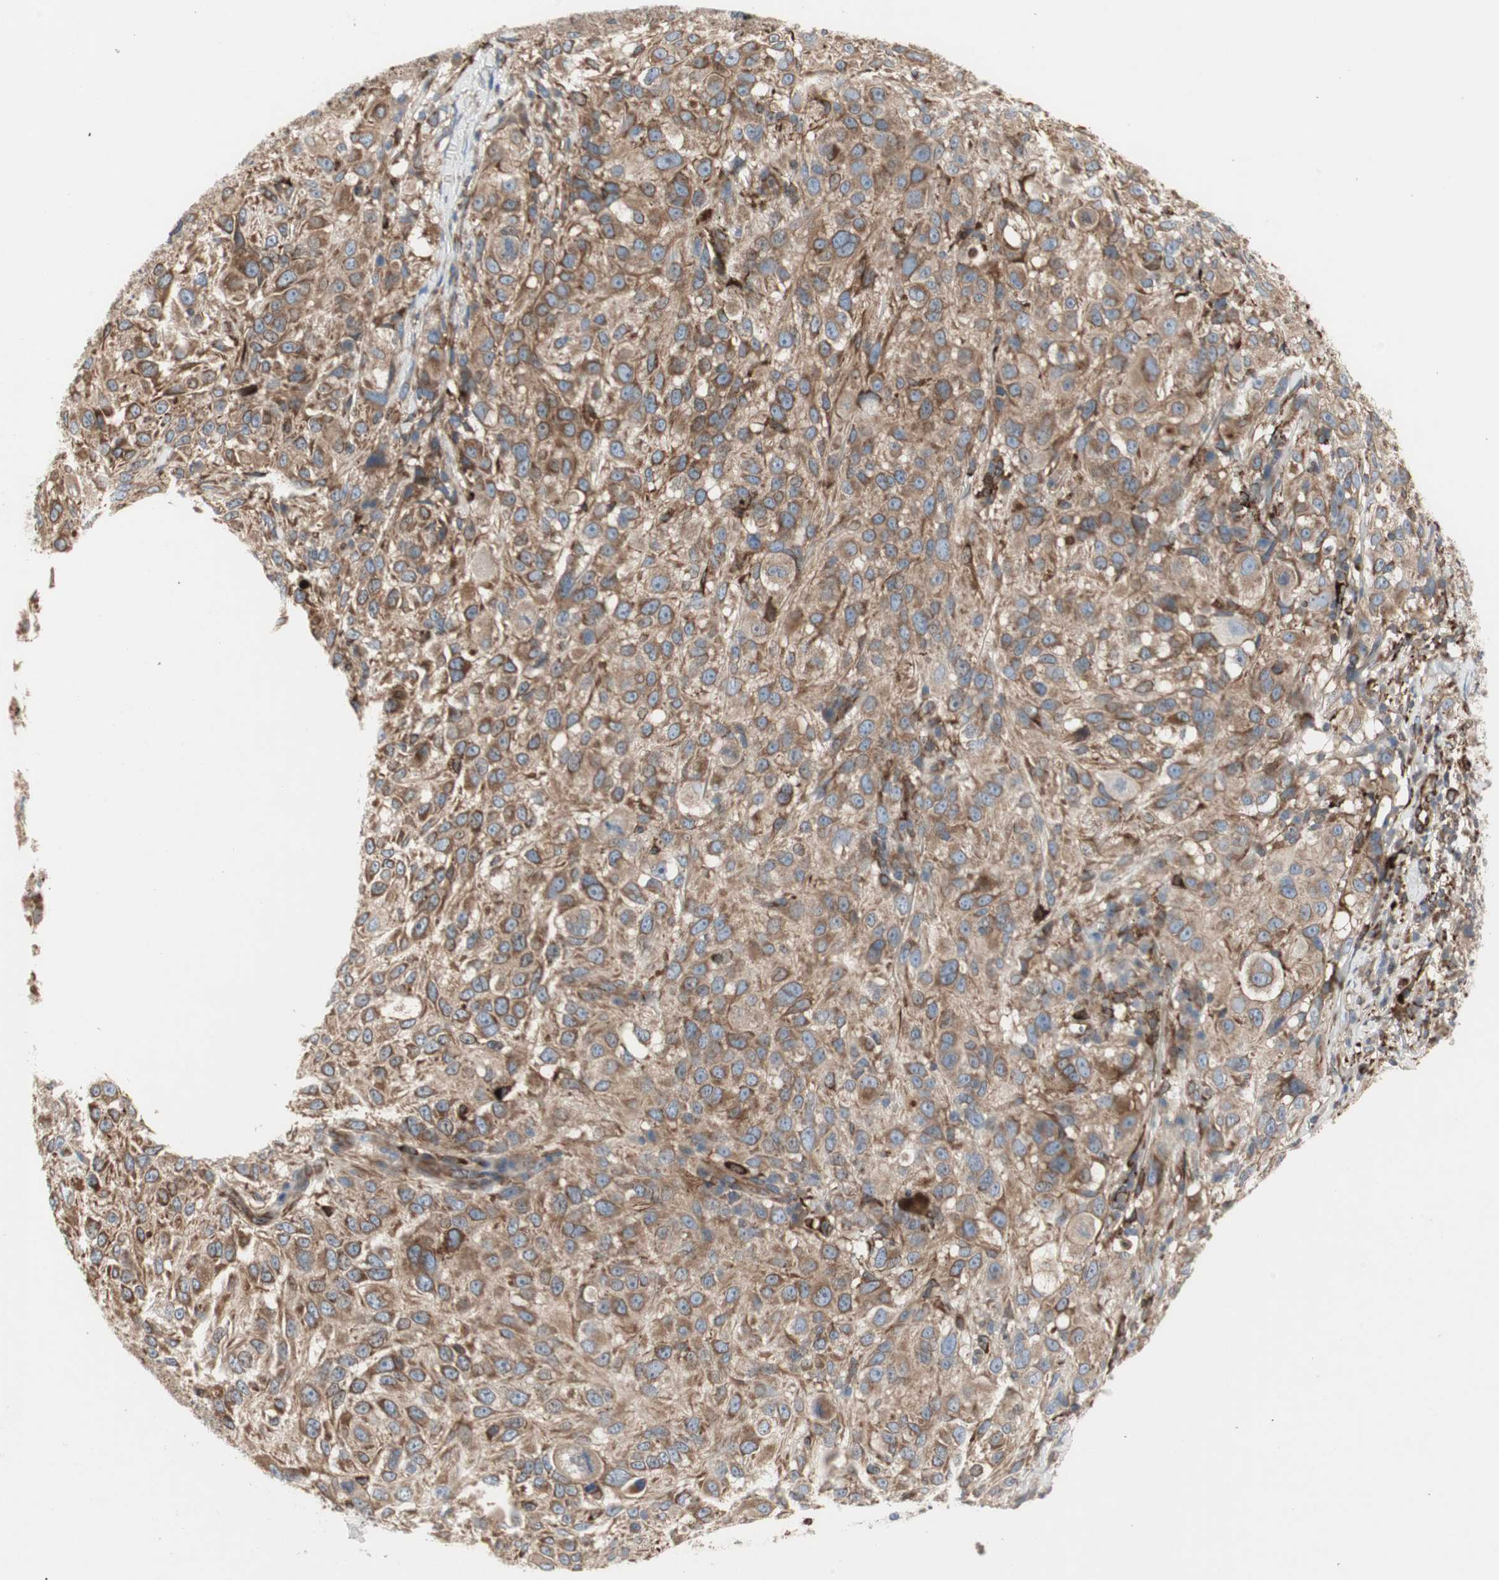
{"staining": {"intensity": "moderate", "quantity": ">75%", "location": "cytoplasmic/membranous"}, "tissue": "melanoma", "cell_type": "Tumor cells", "image_type": "cancer", "snomed": [{"axis": "morphology", "description": "Necrosis, NOS"}, {"axis": "morphology", "description": "Malignant melanoma, NOS"}, {"axis": "topography", "description": "Skin"}], "caption": "This image exhibits immunohistochemistry staining of malignant melanoma, with medium moderate cytoplasmic/membranous staining in about >75% of tumor cells.", "gene": "H6PD", "patient": {"sex": "female", "age": 87}}